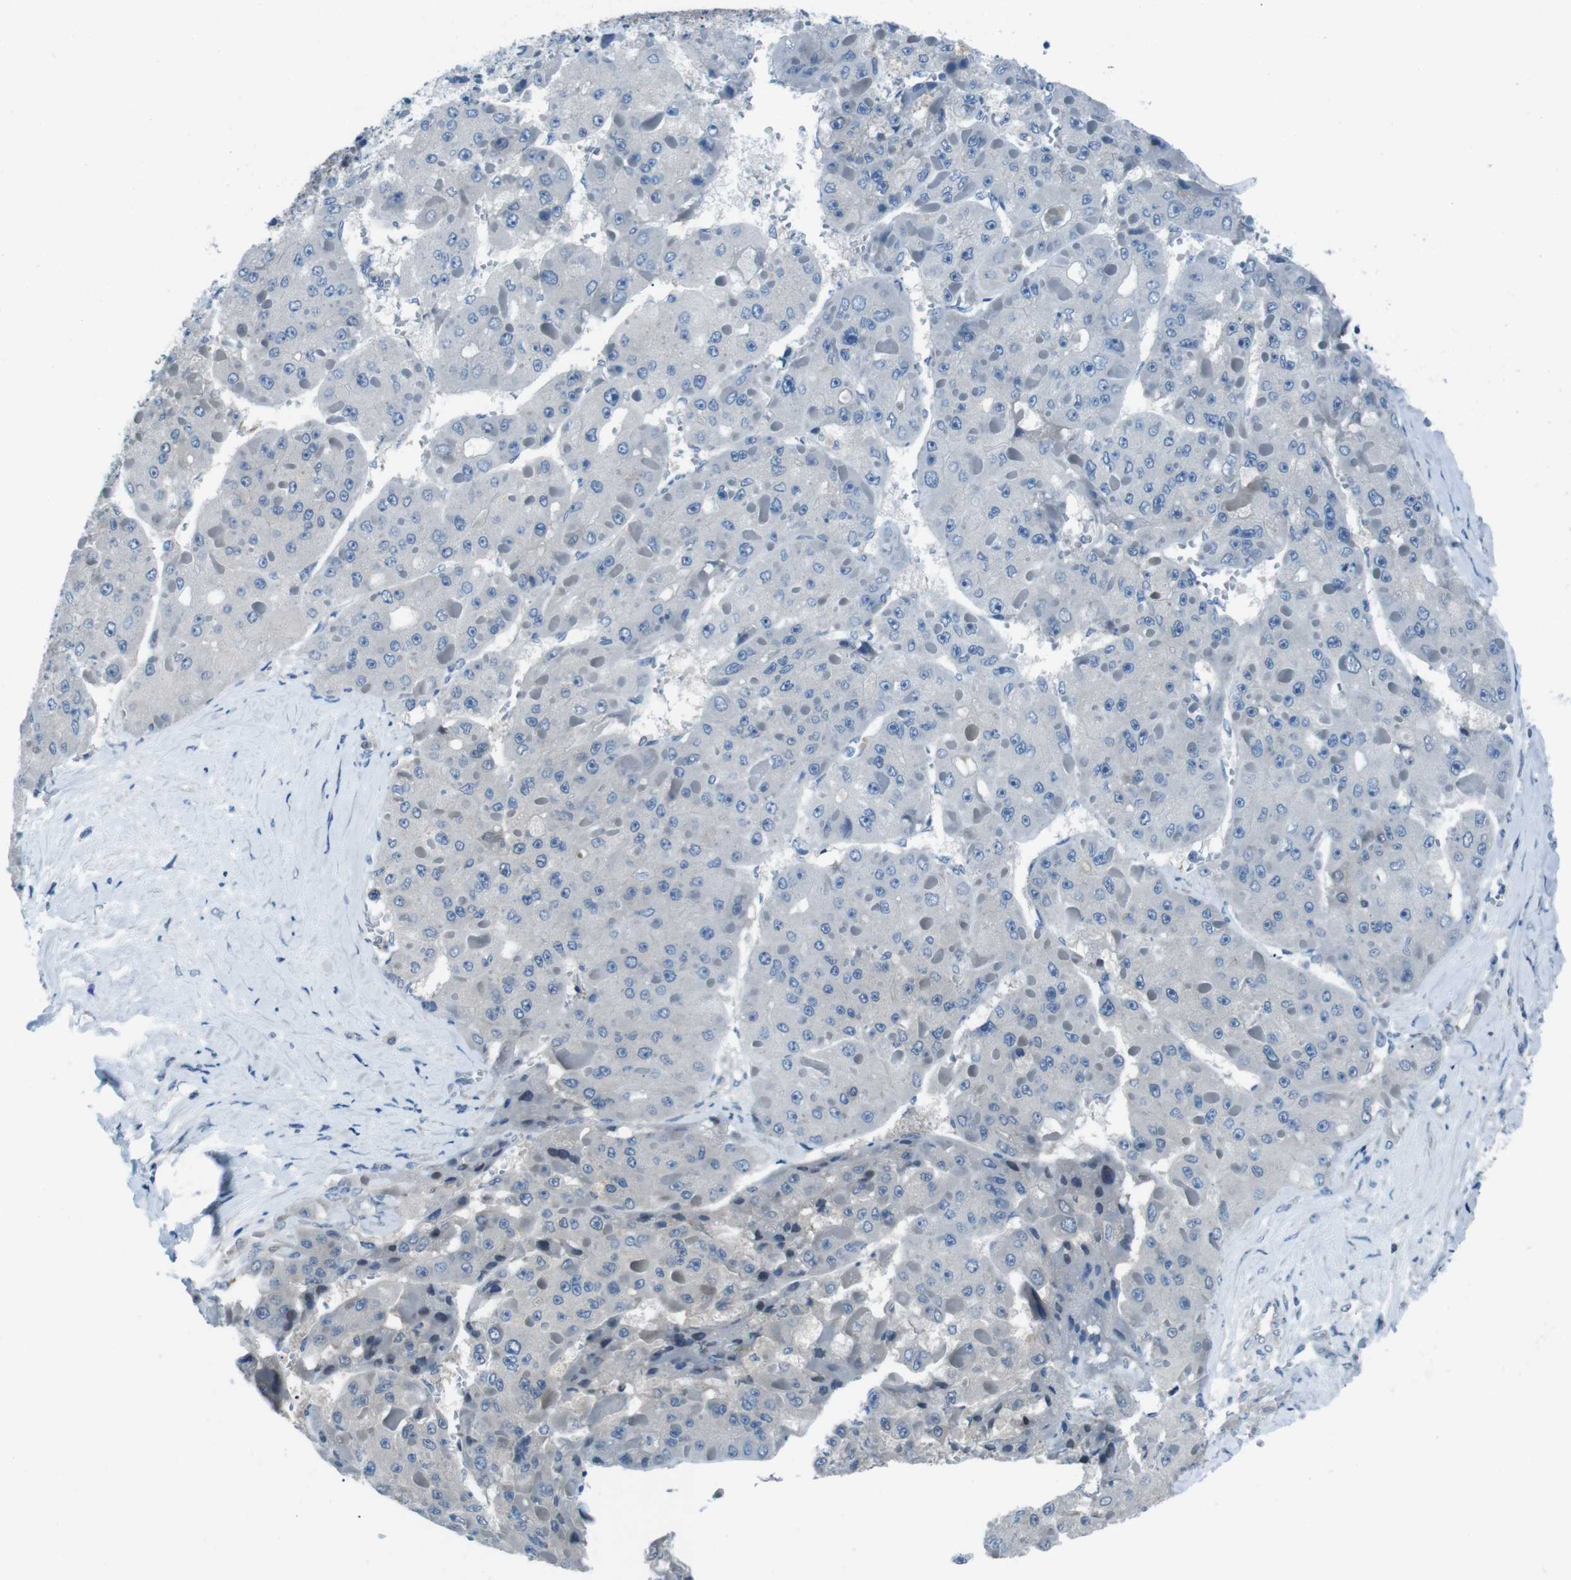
{"staining": {"intensity": "negative", "quantity": "none", "location": "none"}, "tissue": "liver cancer", "cell_type": "Tumor cells", "image_type": "cancer", "snomed": [{"axis": "morphology", "description": "Carcinoma, Hepatocellular, NOS"}, {"axis": "topography", "description": "Liver"}], "caption": "Hepatocellular carcinoma (liver) was stained to show a protein in brown. There is no significant positivity in tumor cells.", "gene": "NANOS2", "patient": {"sex": "female", "age": 73}}